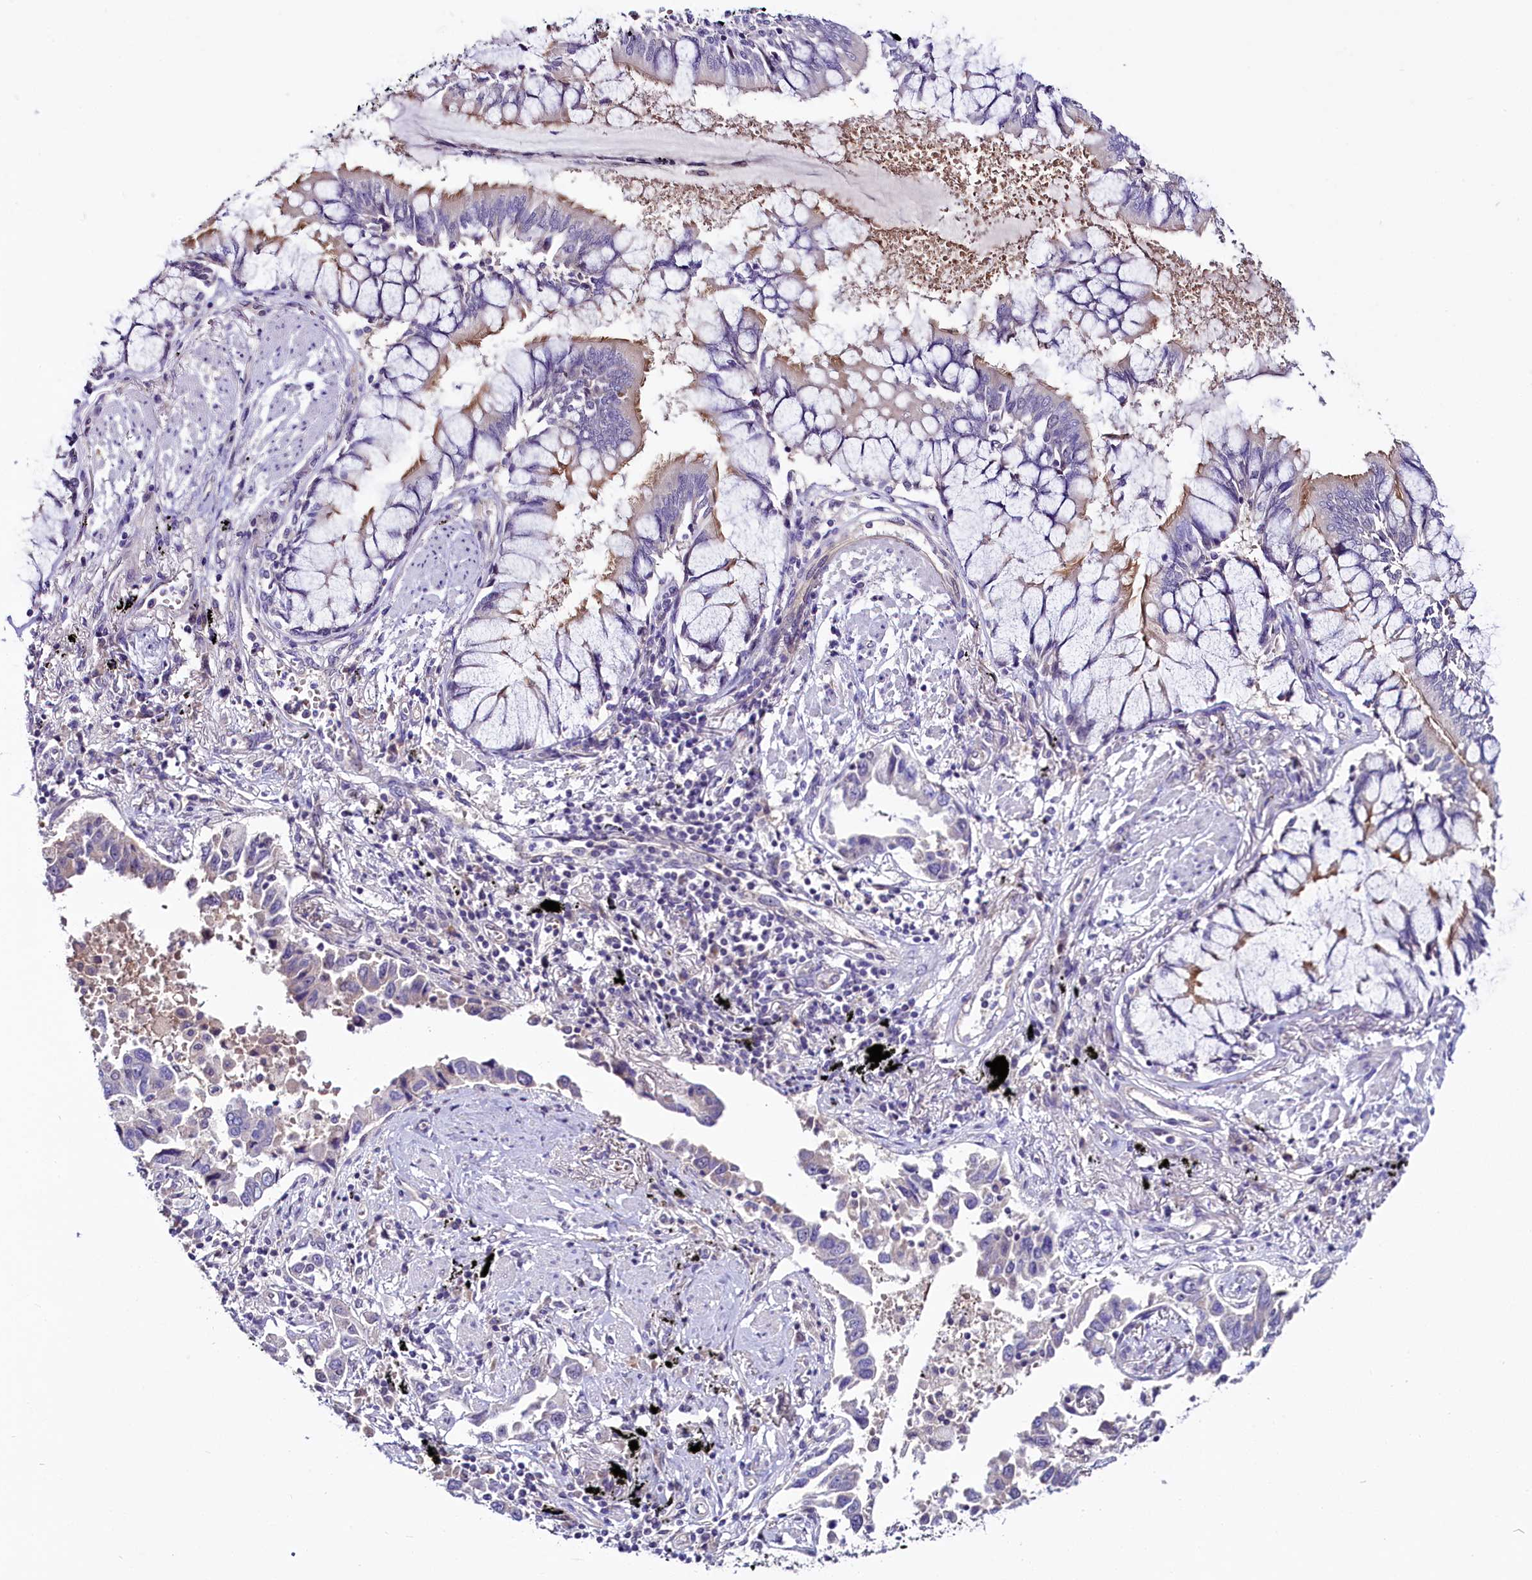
{"staining": {"intensity": "negative", "quantity": "none", "location": "none"}, "tissue": "lung cancer", "cell_type": "Tumor cells", "image_type": "cancer", "snomed": [{"axis": "morphology", "description": "Adenocarcinoma, NOS"}, {"axis": "topography", "description": "Lung"}], "caption": "High magnification brightfield microscopy of lung adenocarcinoma stained with DAB (3,3'-diaminobenzidine) (brown) and counterstained with hematoxylin (blue): tumor cells show no significant positivity.", "gene": "C9orf40", "patient": {"sex": "male", "age": 67}}